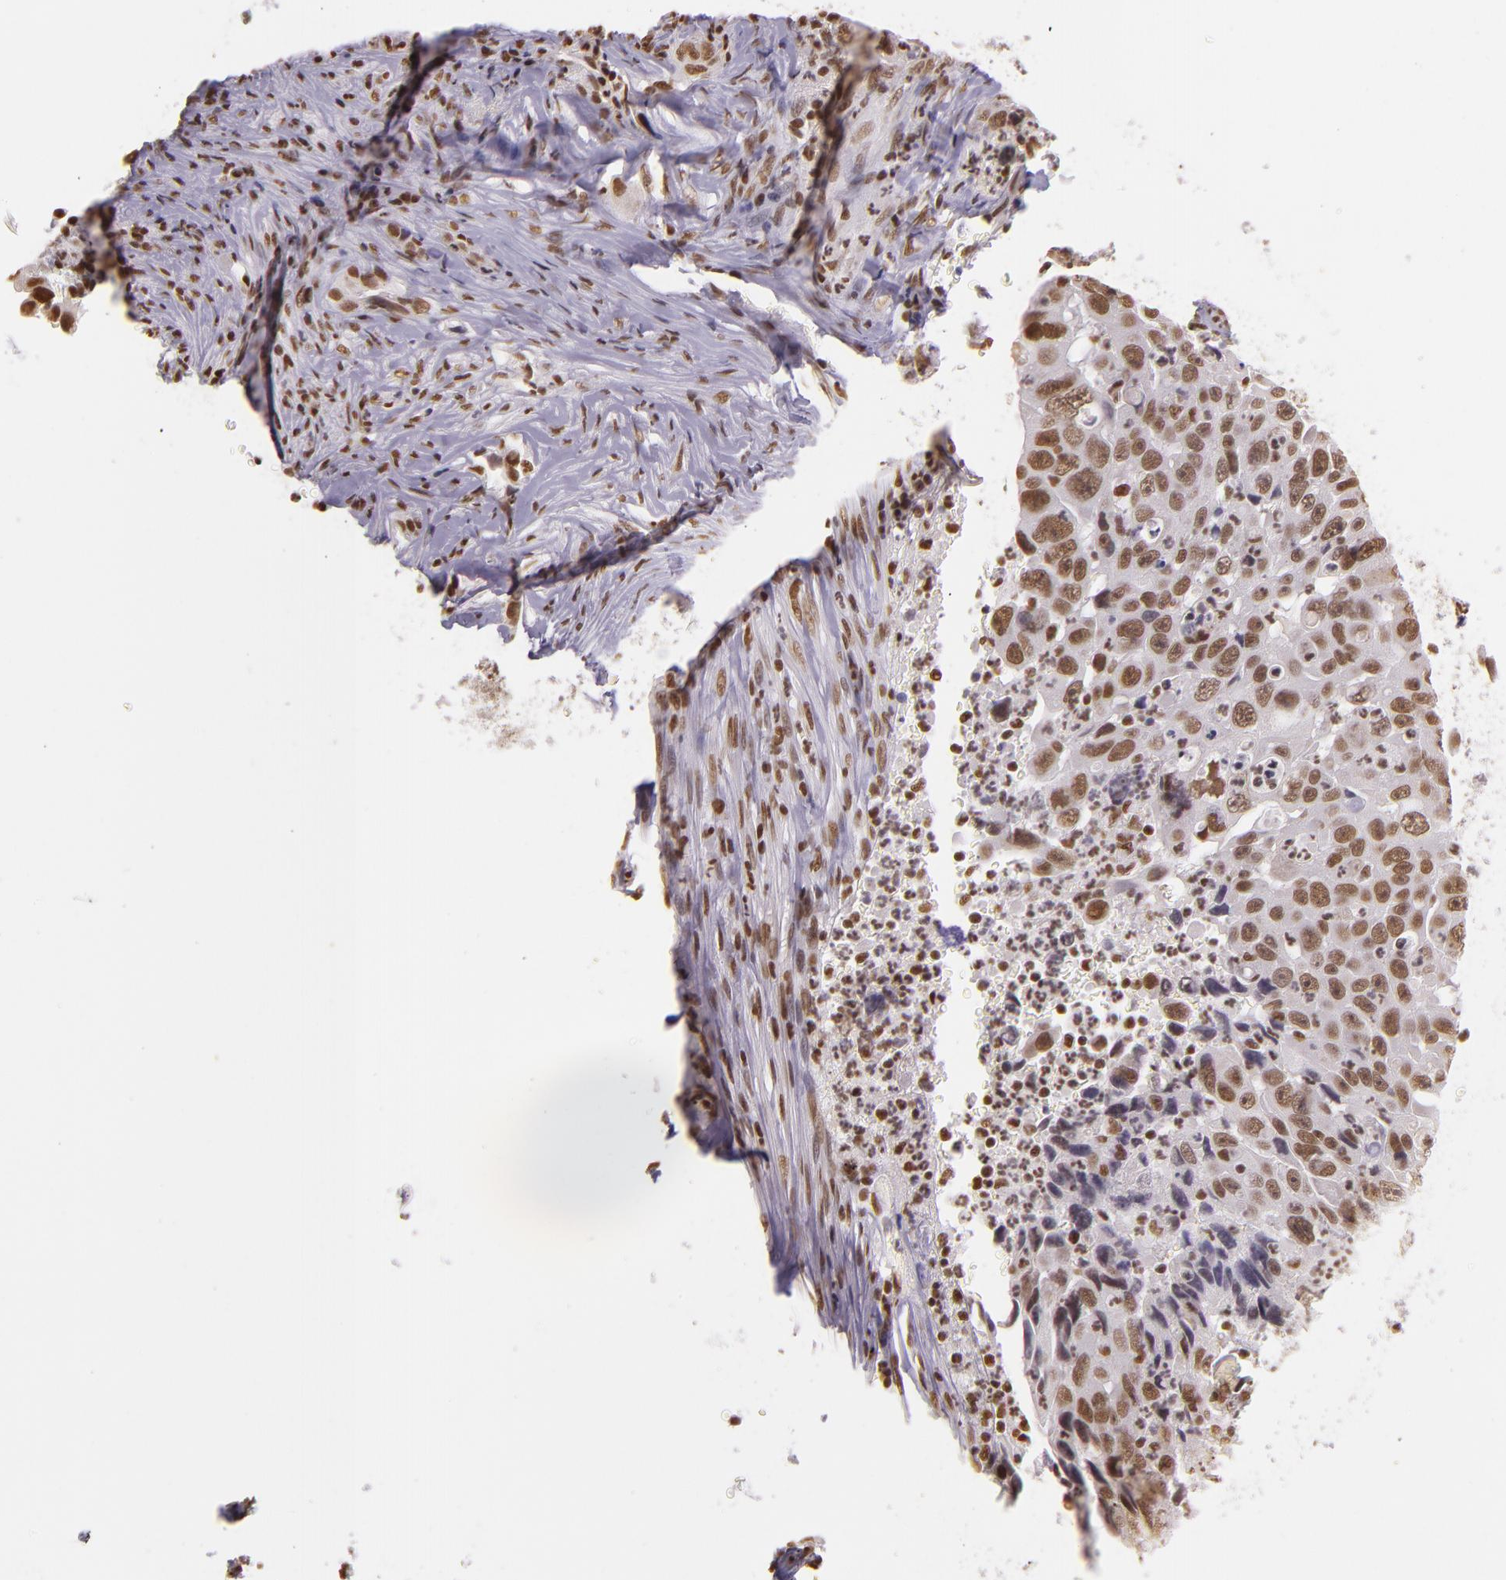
{"staining": {"intensity": "moderate", "quantity": ">75%", "location": "nuclear"}, "tissue": "lung cancer", "cell_type": "Tumor cells", "image_type": "cancer", "snomed": [{"axis": "morphology", "description": "Squamous cell carcinoma, NOS"}, {"axis": "topography", "description": "Lung"}], "caption": "Human lung cancer (squamous cell carcinoma) stained for a protein (brown) displays moderate nuclear positive expression in about >75% of tumor cells.", "gene": "USF1", "patient": {"sex": "male", "age": 64}}